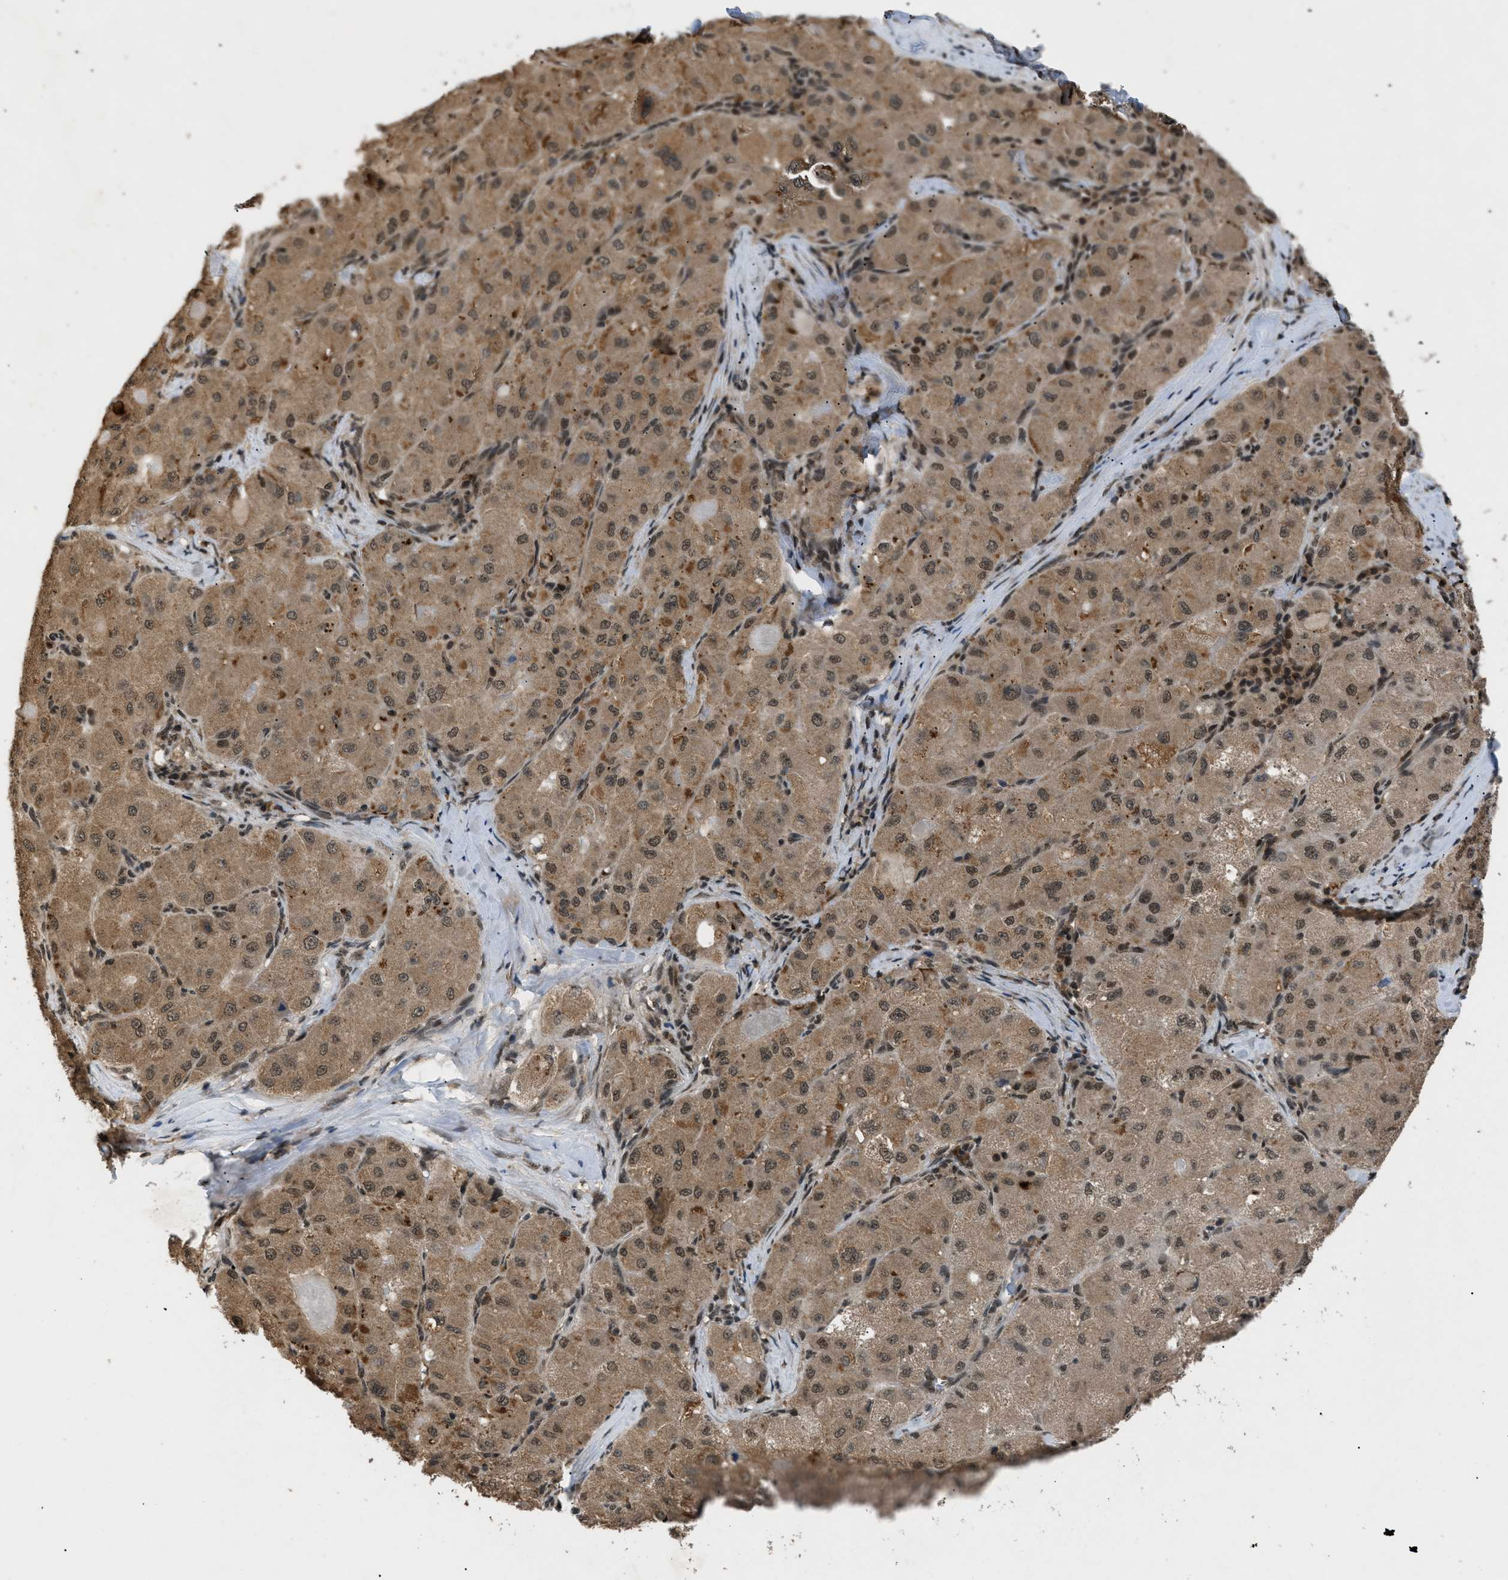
{"staining": {"intensity": "moderate", "quantity": ">75%", "location": "cytoplasmic/membranous,nuclear"}, "tissue": "liver cancer", "cell_type": "Tumor cells", "image_type": "cancer", "snomed": [{"axis": "morphology", "description": "Carcinoma, Hepatocellular, NOS"}, {"axis": "topography", "description": "Liver"}], "caption": "There is medium levels of moderate cytoplasmic/membranous and nuclear positivity in tumor cells of liver cancer (hepatocellular carcinoma), as demonstrated by immunohistochemical staining (brown color).", "gene": "RBM5", "patient": {"sex": "male", "age": 80}}